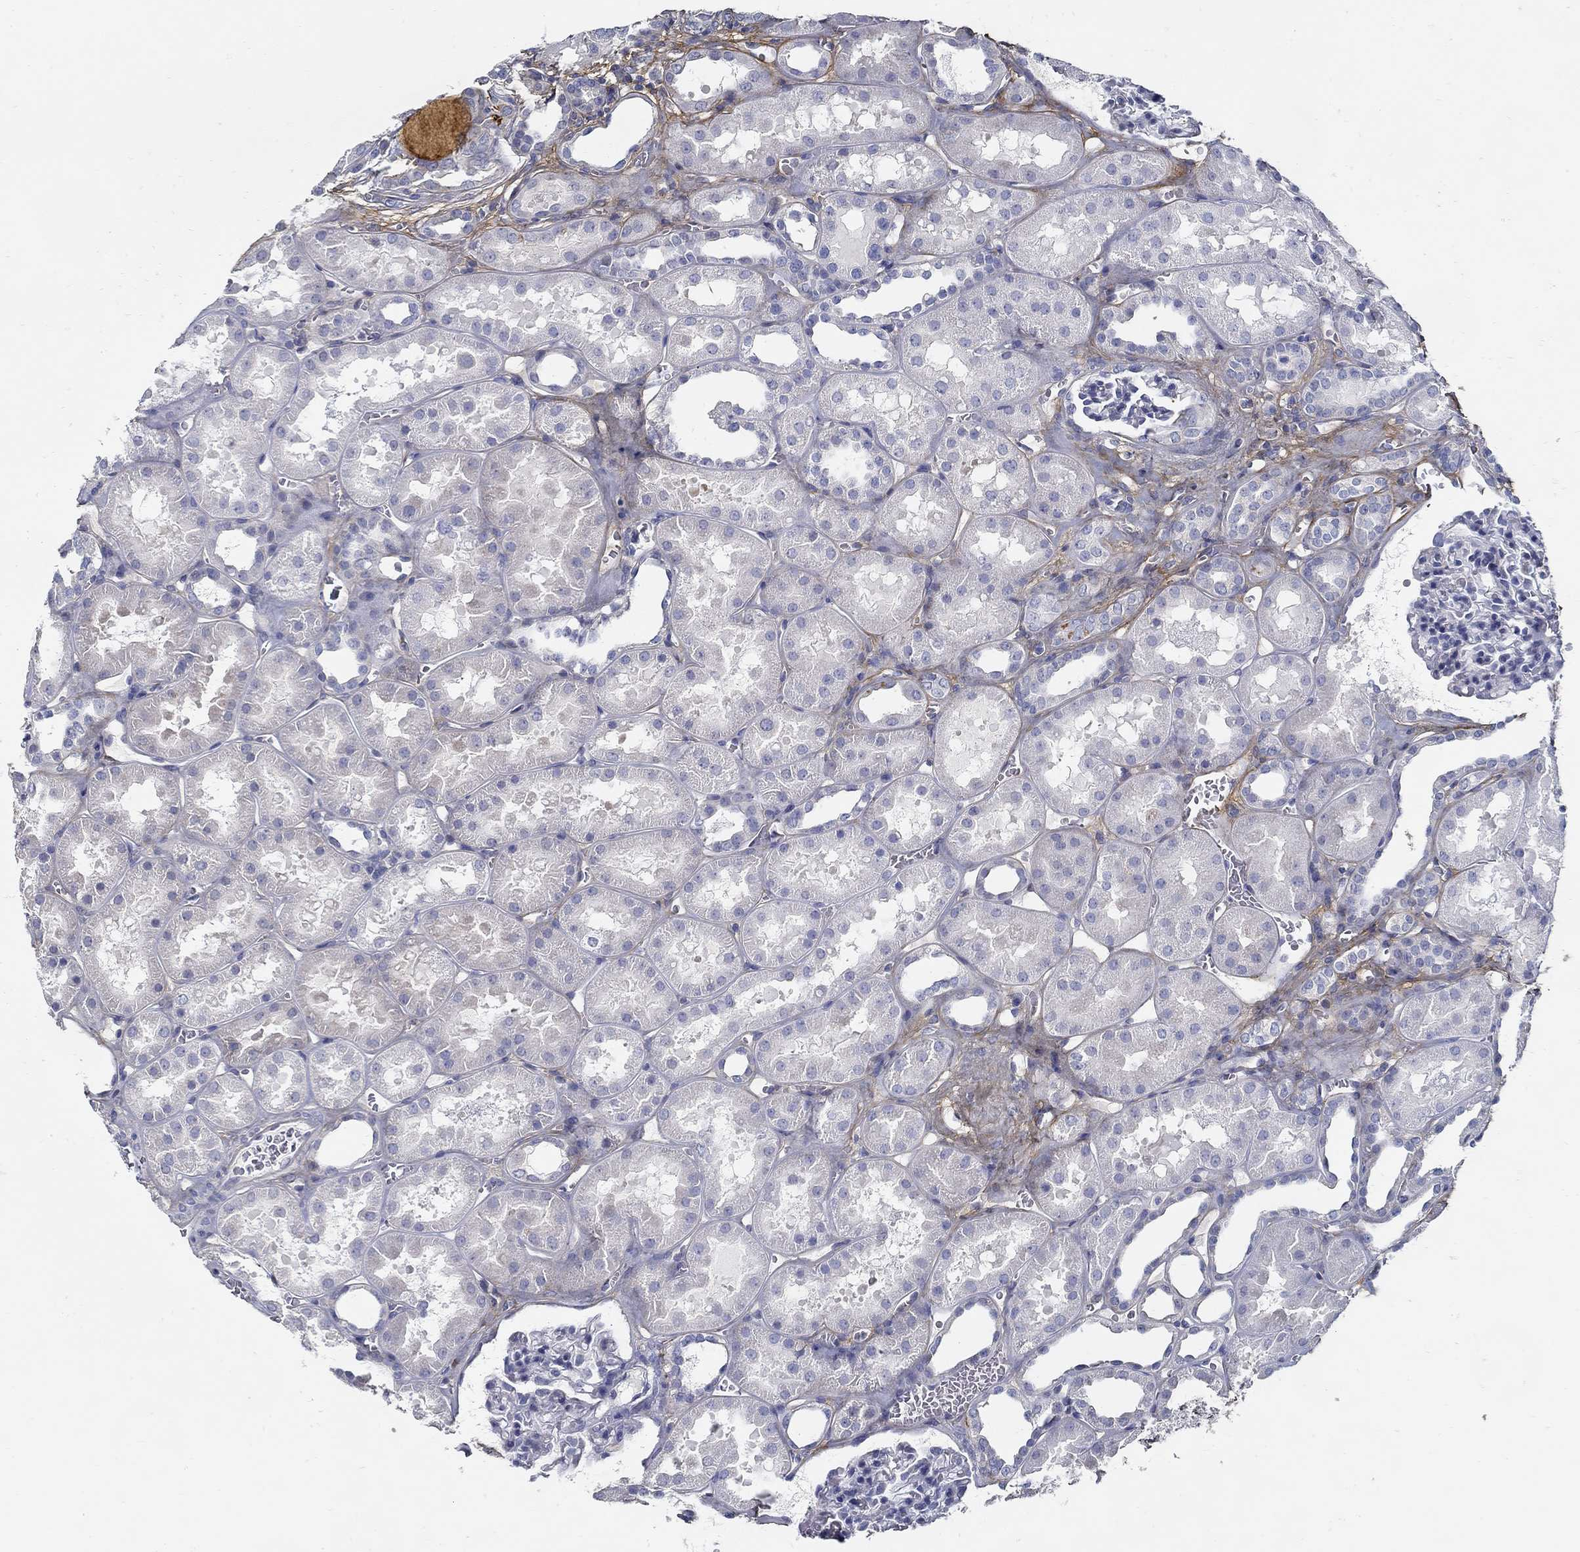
{"staining": {"intensity": "negative", "quantity": "none", "location": "none"}, "tissue": "kidney", "cell_type": "Cells in glomeruli", "image_type": "normal", "snomed": [{"axis": "morphology", "description": "Normal tissue, NOS"}, {"axis": "topography", "description": "Kidney"}], "caption": "DAB (3,3'-diaminobenzidine) immunohistochemical staining of benign kidney shows no significant positivity in cells in glomeruli.", "gene": "TGFBI", "patient": {"sex": "female", "age": 41}}